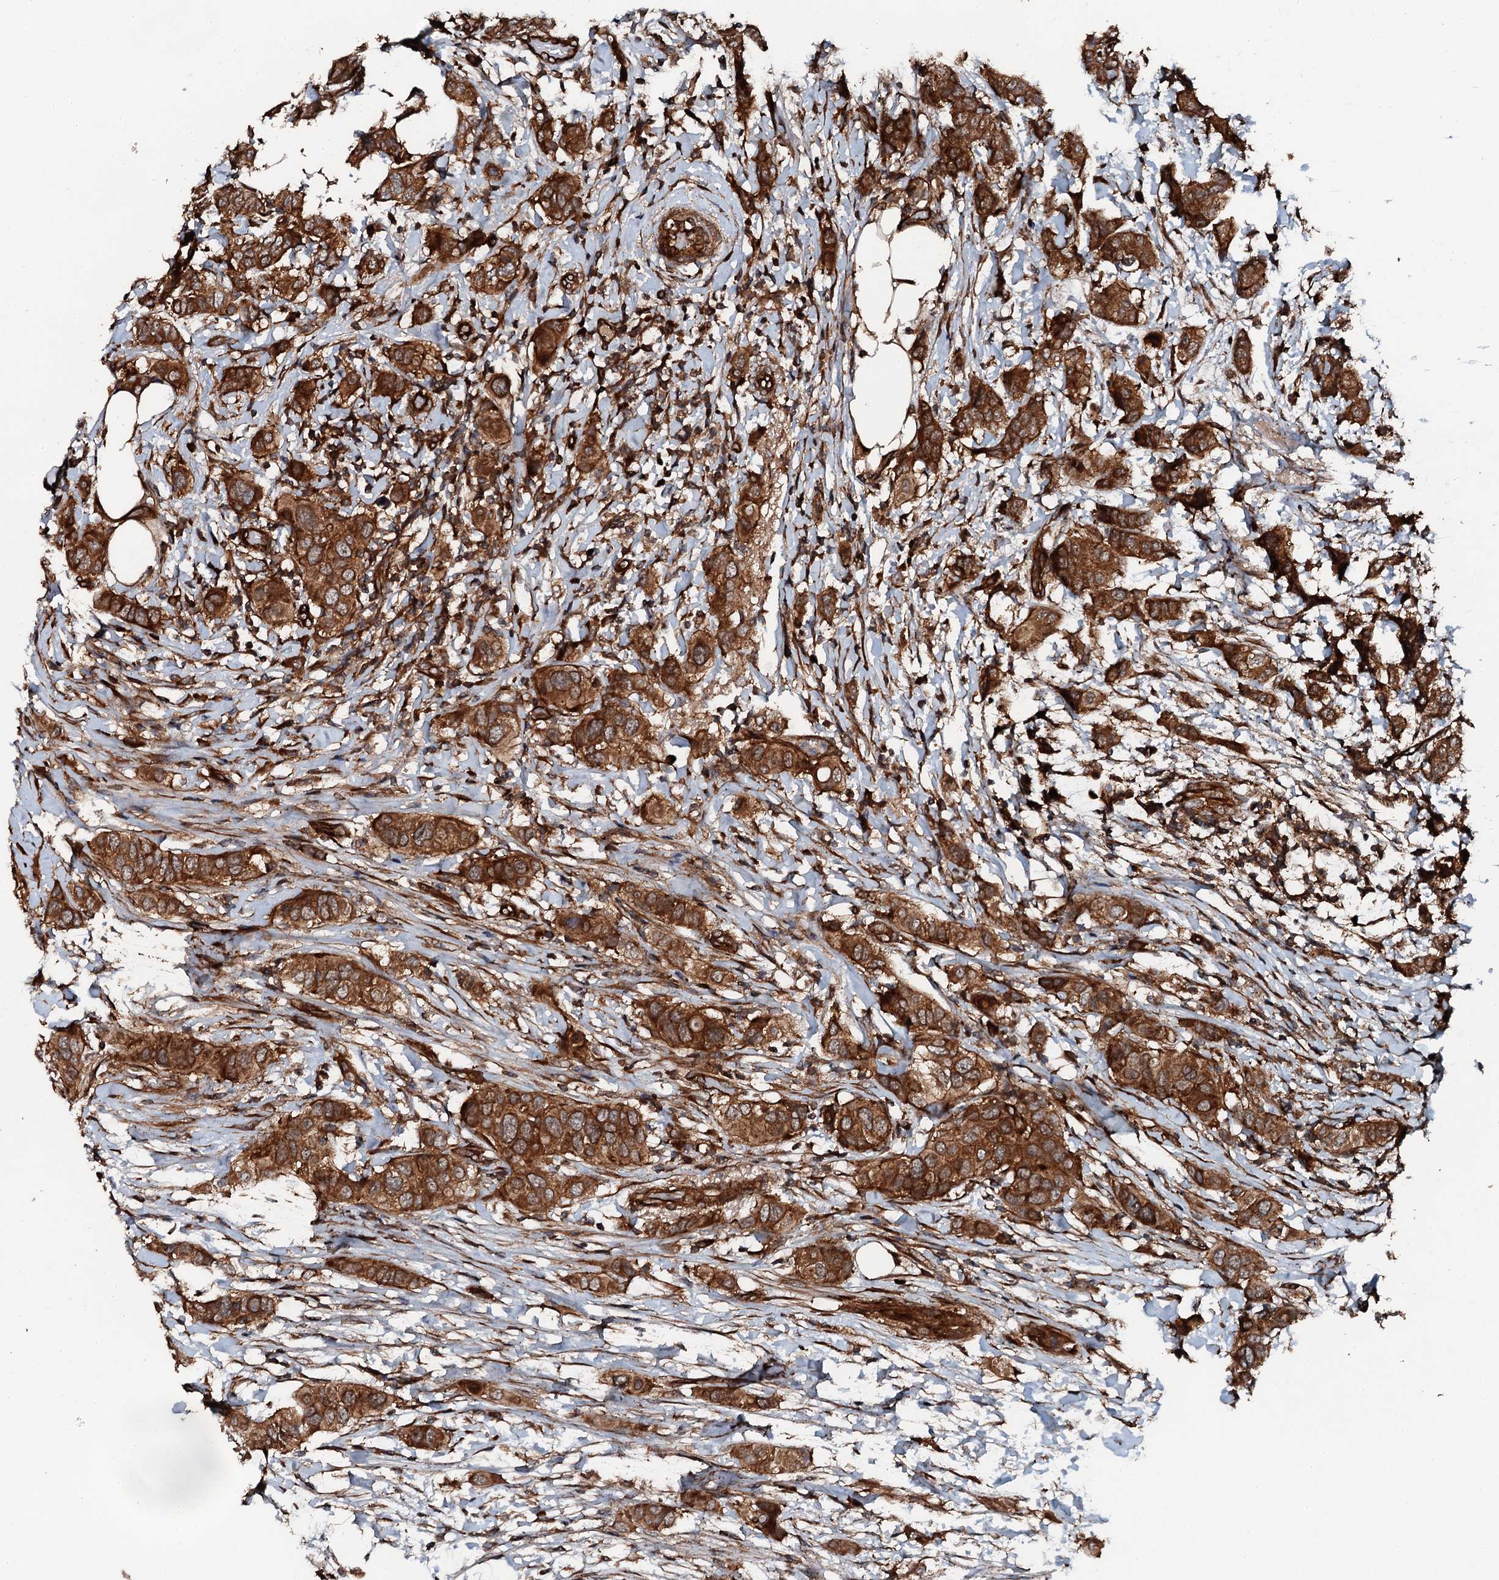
{"staining": {"intensity": "strong", "quantity": ">75%", "location": "cytoplasmic/membranous"}, "tissue": "breast cancer", "cell_type": "Tumor cells", "image_type": "cancer", "snomed": [{"axis": "morphology", "description": "Lobular carcinoma"}, {"axis": "topography", "description": "Breast"}], "caption": "This photomicrograph reveals IHC staining of breast cancer (lobular carcinoma), with high strong cytoplasmic/membranous expression in approximately >75% of tumor cells.", "gene": "FLYWCH1", "patient": {"sex": "female", "age": 51}}